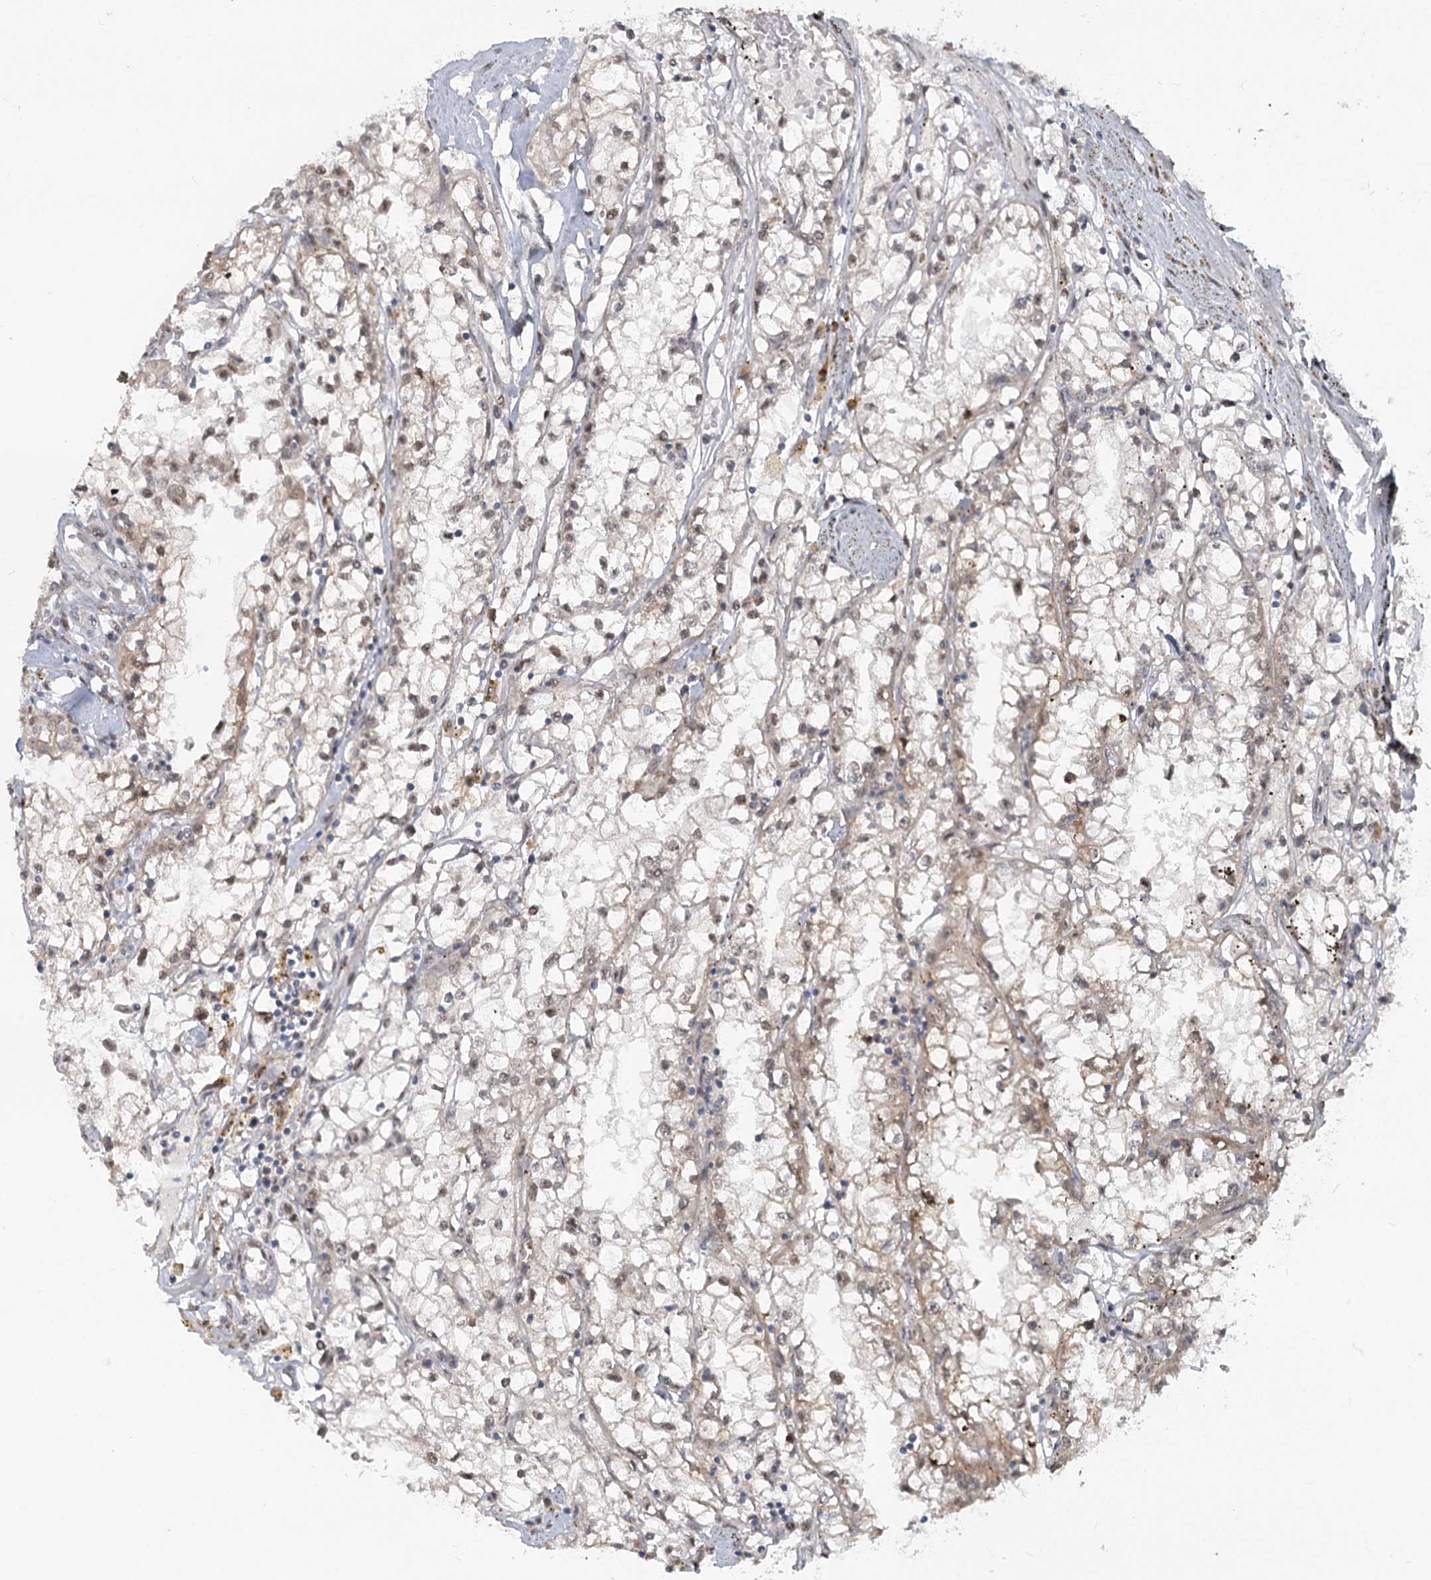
{"staining": {"intensity": "moderate", "quantity": "<25%", "location": "nuclear"}, "tissue": "renal cancer", "cell_type": "Tumor cells", "image_type": "cancer", "snomed": [{"axis": "morphology", "description": "Adenocarcinoma, NOS"}, {"axis": "topography", "description": "Kidney"}], "caption": "The histopathology image displays staining of renal cancer (adenocarcinoma), revealing moderate nuclear protein positivity (brown color) within tumor cells.", "gene": "MTG1", "patient": {"sex": "male", "age": 56}}